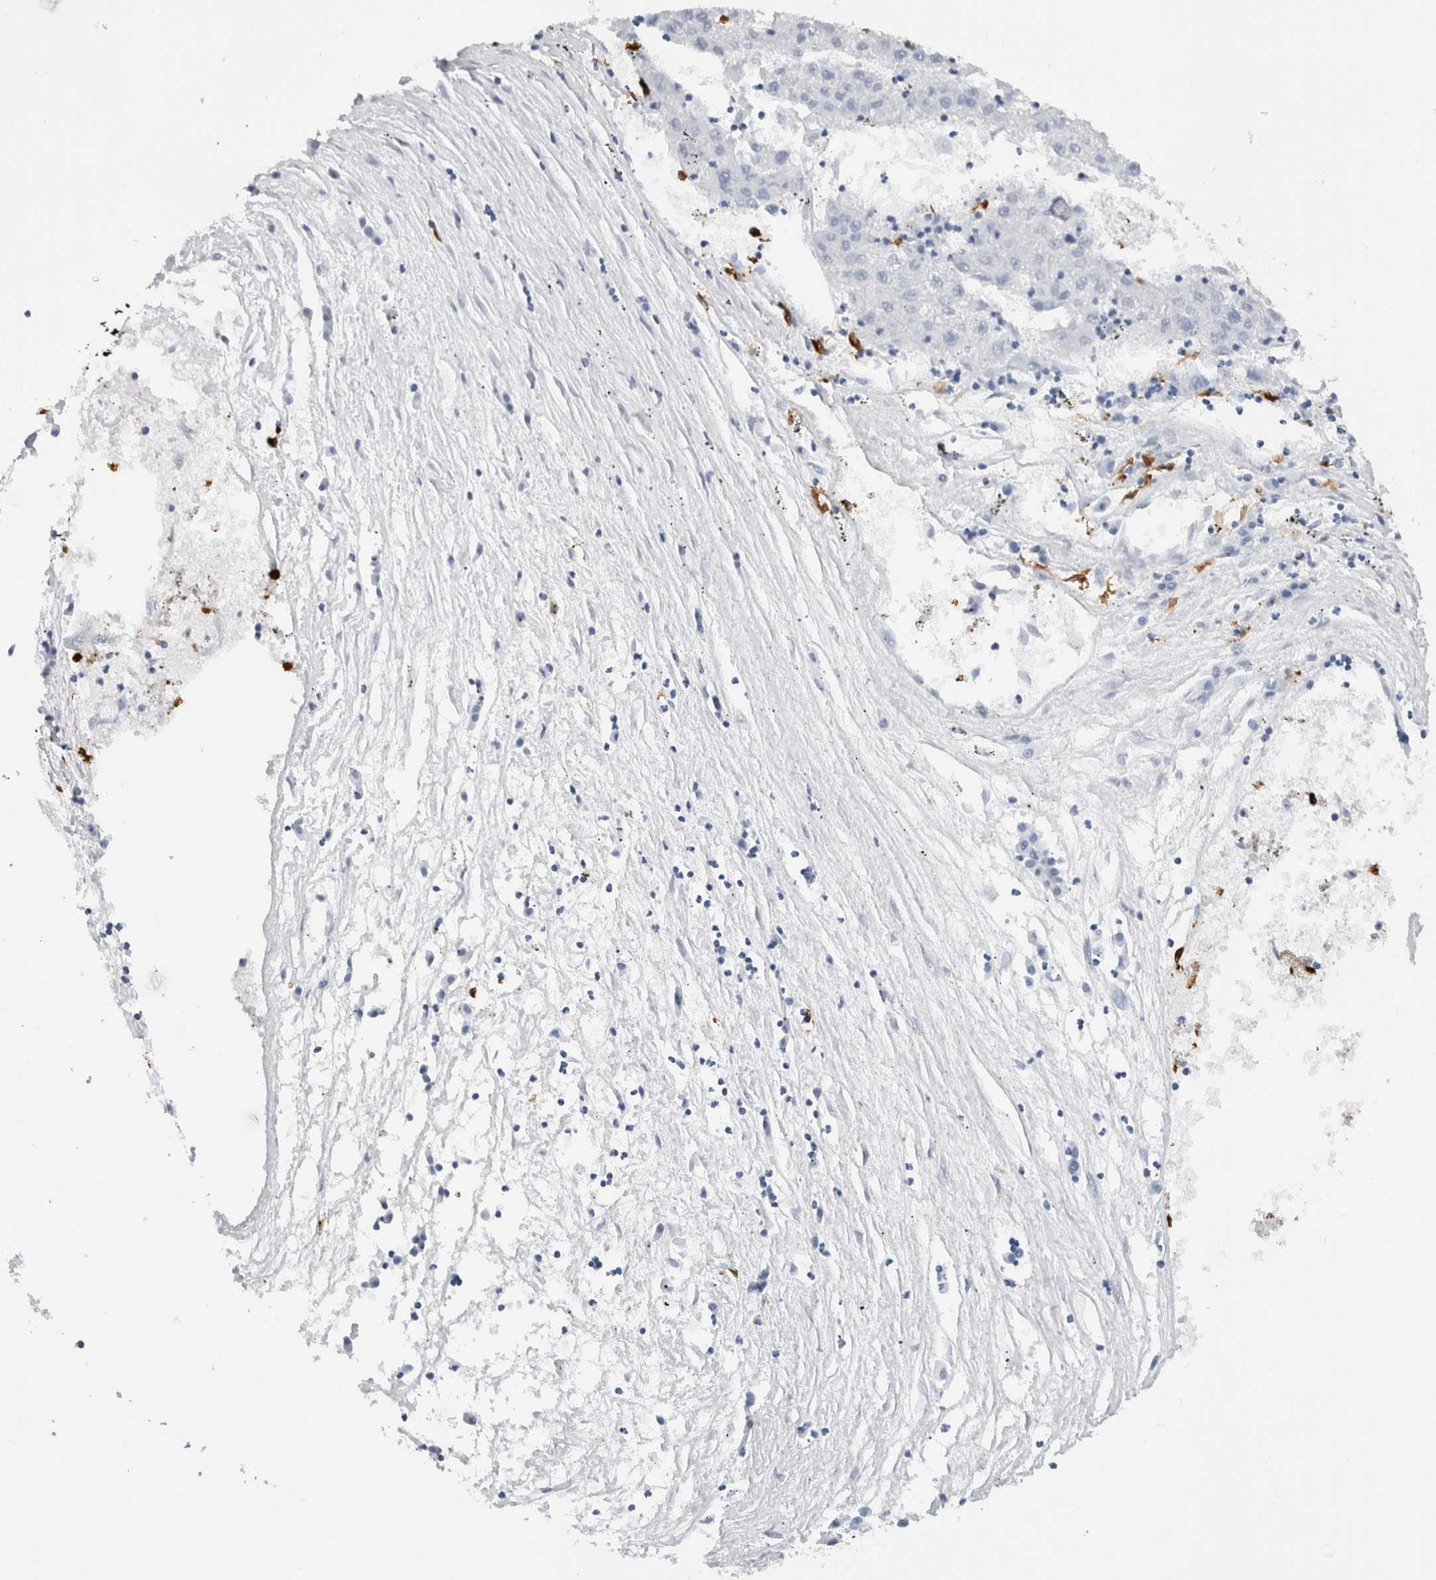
{"staining": {"intensity": "negative", "quantity": "none", "location": "none"}, "tissue": "liver cancer", "cell_type": "Tumor cells", "image_type": "cancer", "snomed": [{"axis": "morphology", "description": "Carcinoma, Hepatocellular, NOS"}, {"axis": "topography", "description": "Liver"}], "caption": "Liver hepatocellular carcinoma stained for a protein using IHC demonstrates no positivity tumor cells.", "gene": "S100A8", "patient": {"sex": "male", "age": 72}}